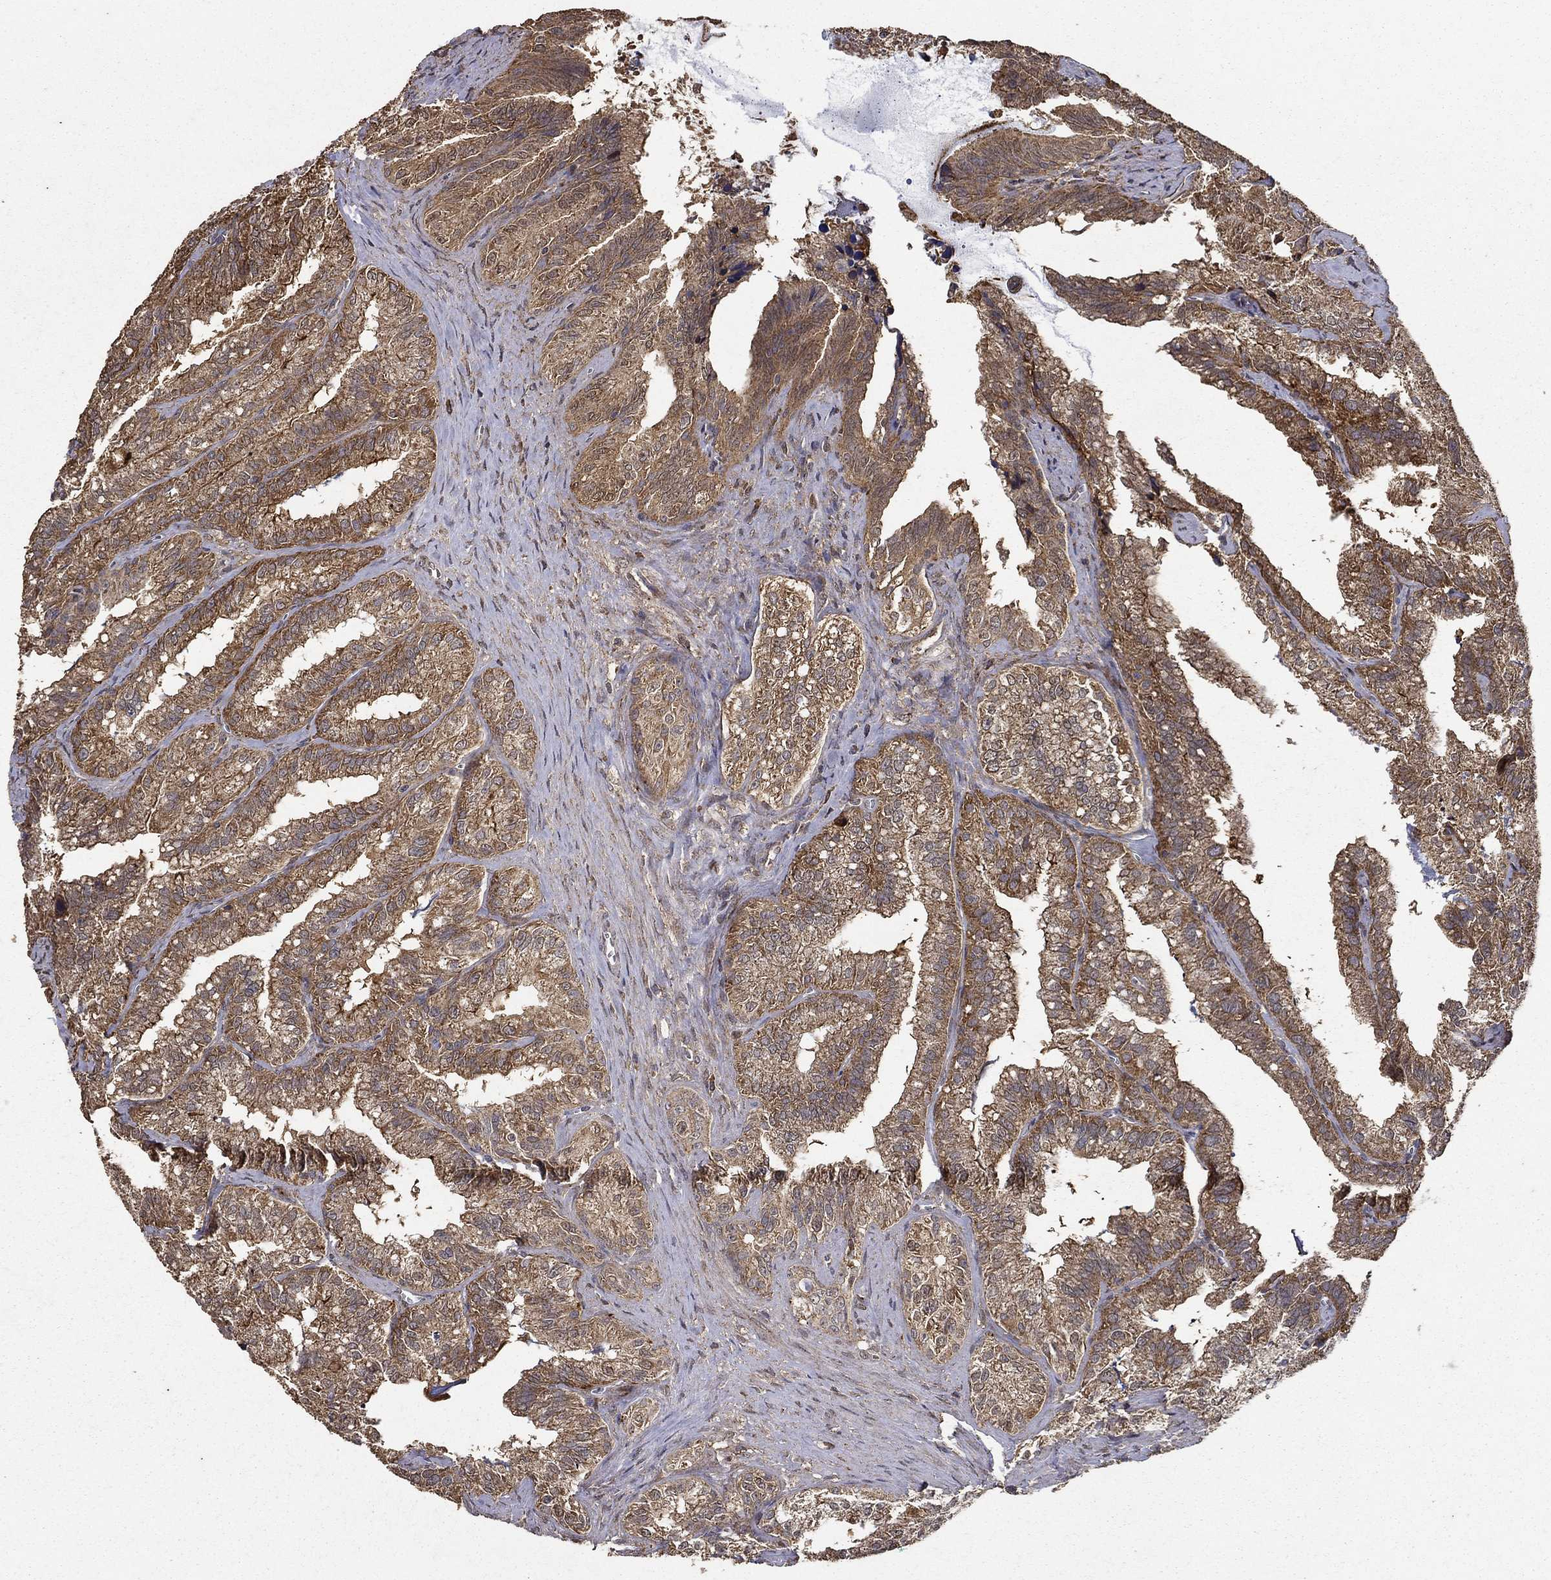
{"staining": {"intensity": "moderate", "quantity": ">75%", "location": "cytoplasmic/membranous"}, "tissue": "seminal vesicle", "cell_type": "Glandular cells", "image_type": "normal", "snomed": [{"axis": "morphology", "description": "Normal tissue, NOS"}, {"axis": "topography", "description": "Seminal veicle"}], "caption": "Immunohistochemistry photomicrograph of normal seminal vesicle: human seminal vesicle stained using immunohistochemistry demonstrates medium levels of moderate protein expression localized specifically in the cytoplasmic/membranous of glandular cells, appearing as a cytoplasmic/membranous brown color.", "gene": "IFRD1", "patient": {"sex": "male", "age": 57}}